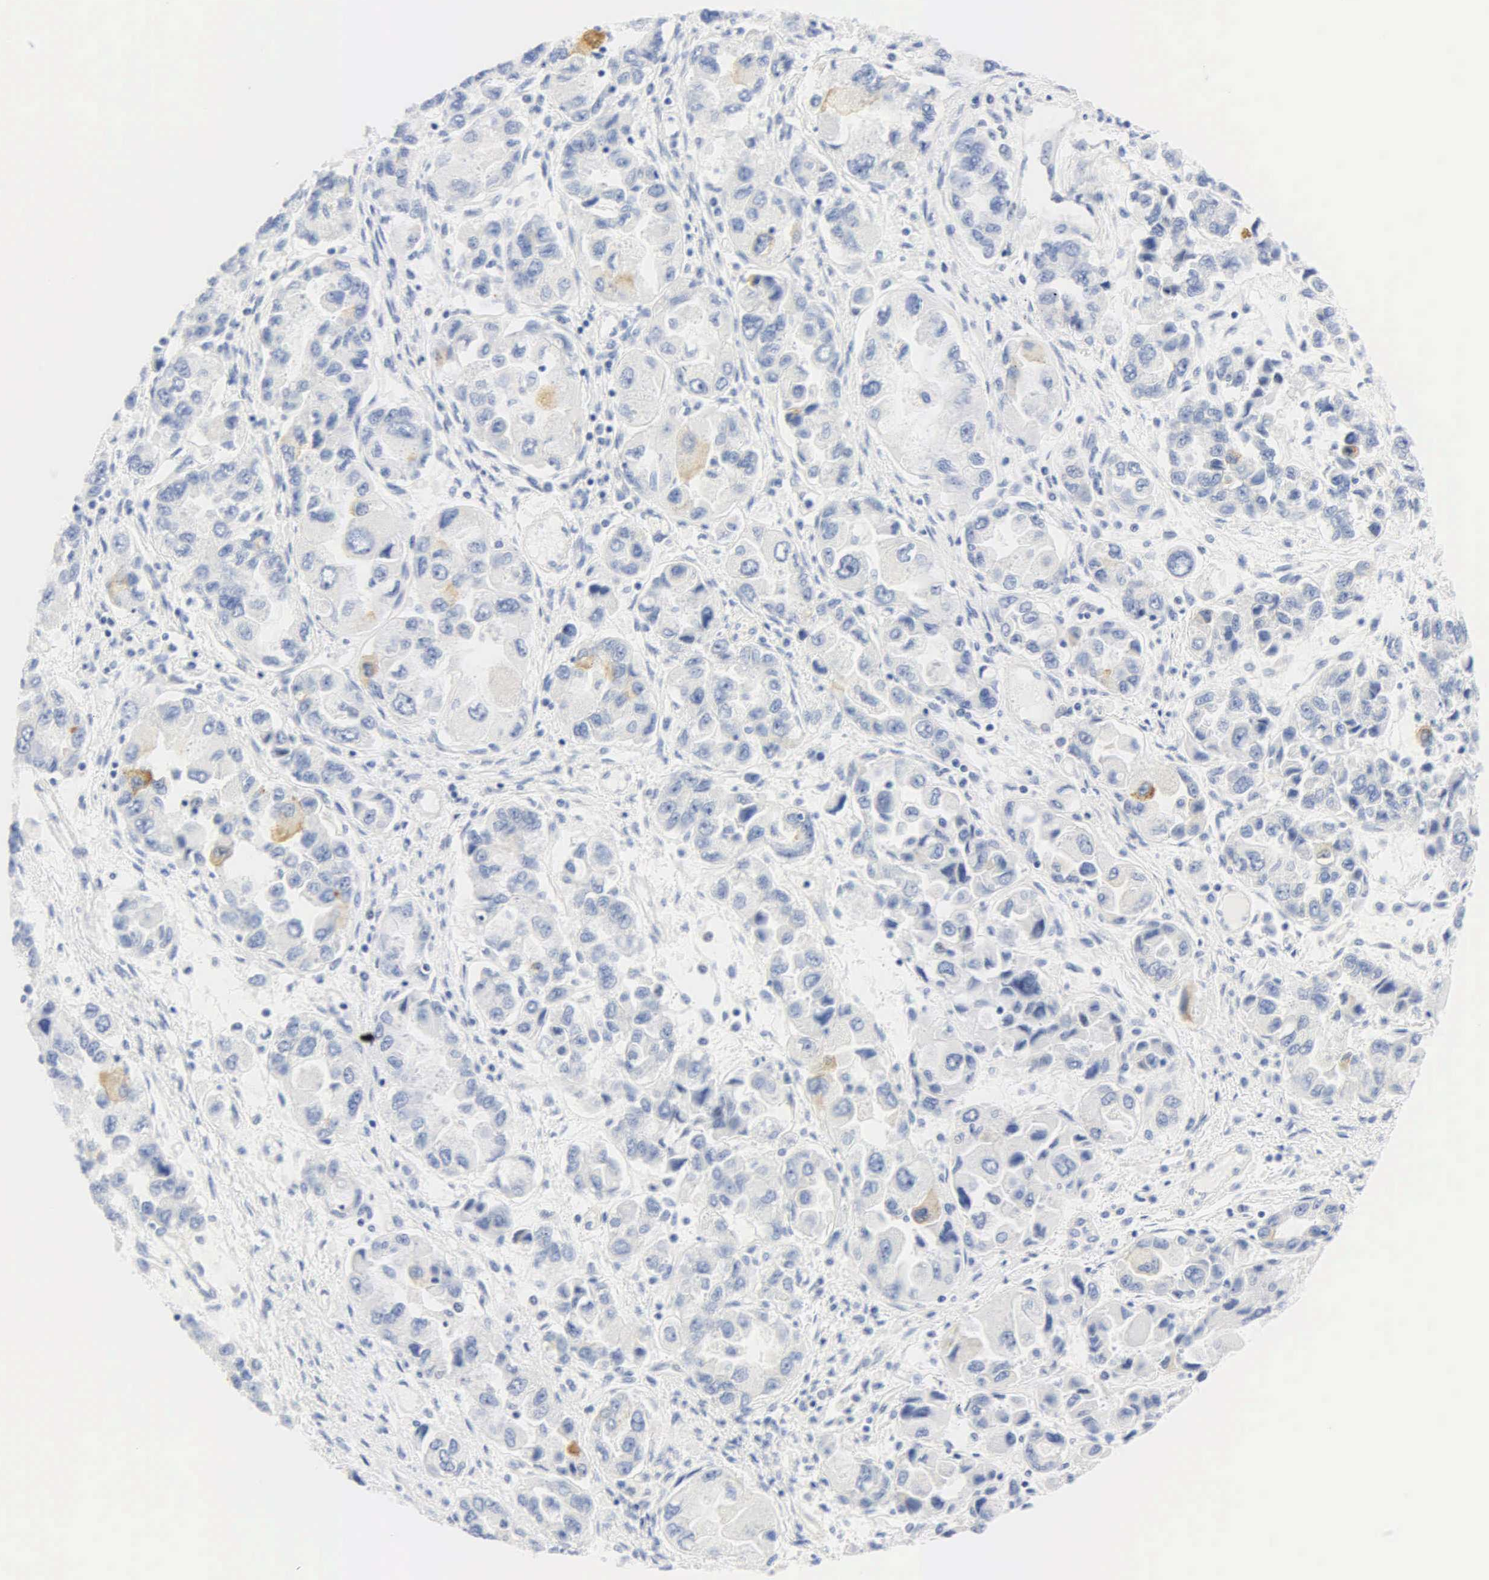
{"staining": {"intensity": "negative", "quantity": "none", "location": "none"}, "tissue": "ovarian cancer", "cell_type": "Tumor cells", "image_type": "cancer", "snomed": [{"axis": "morphology", "description": "Cystadenocarcinoma, serous, NOS"}, {"axis": "topography", "description": "Ovary"}], "caption": "Protein analysis of ovarian cancer displays no significant staining in tumor cells.", "gene": "PGR", "patient": {"sex": "female", "age": 84}}